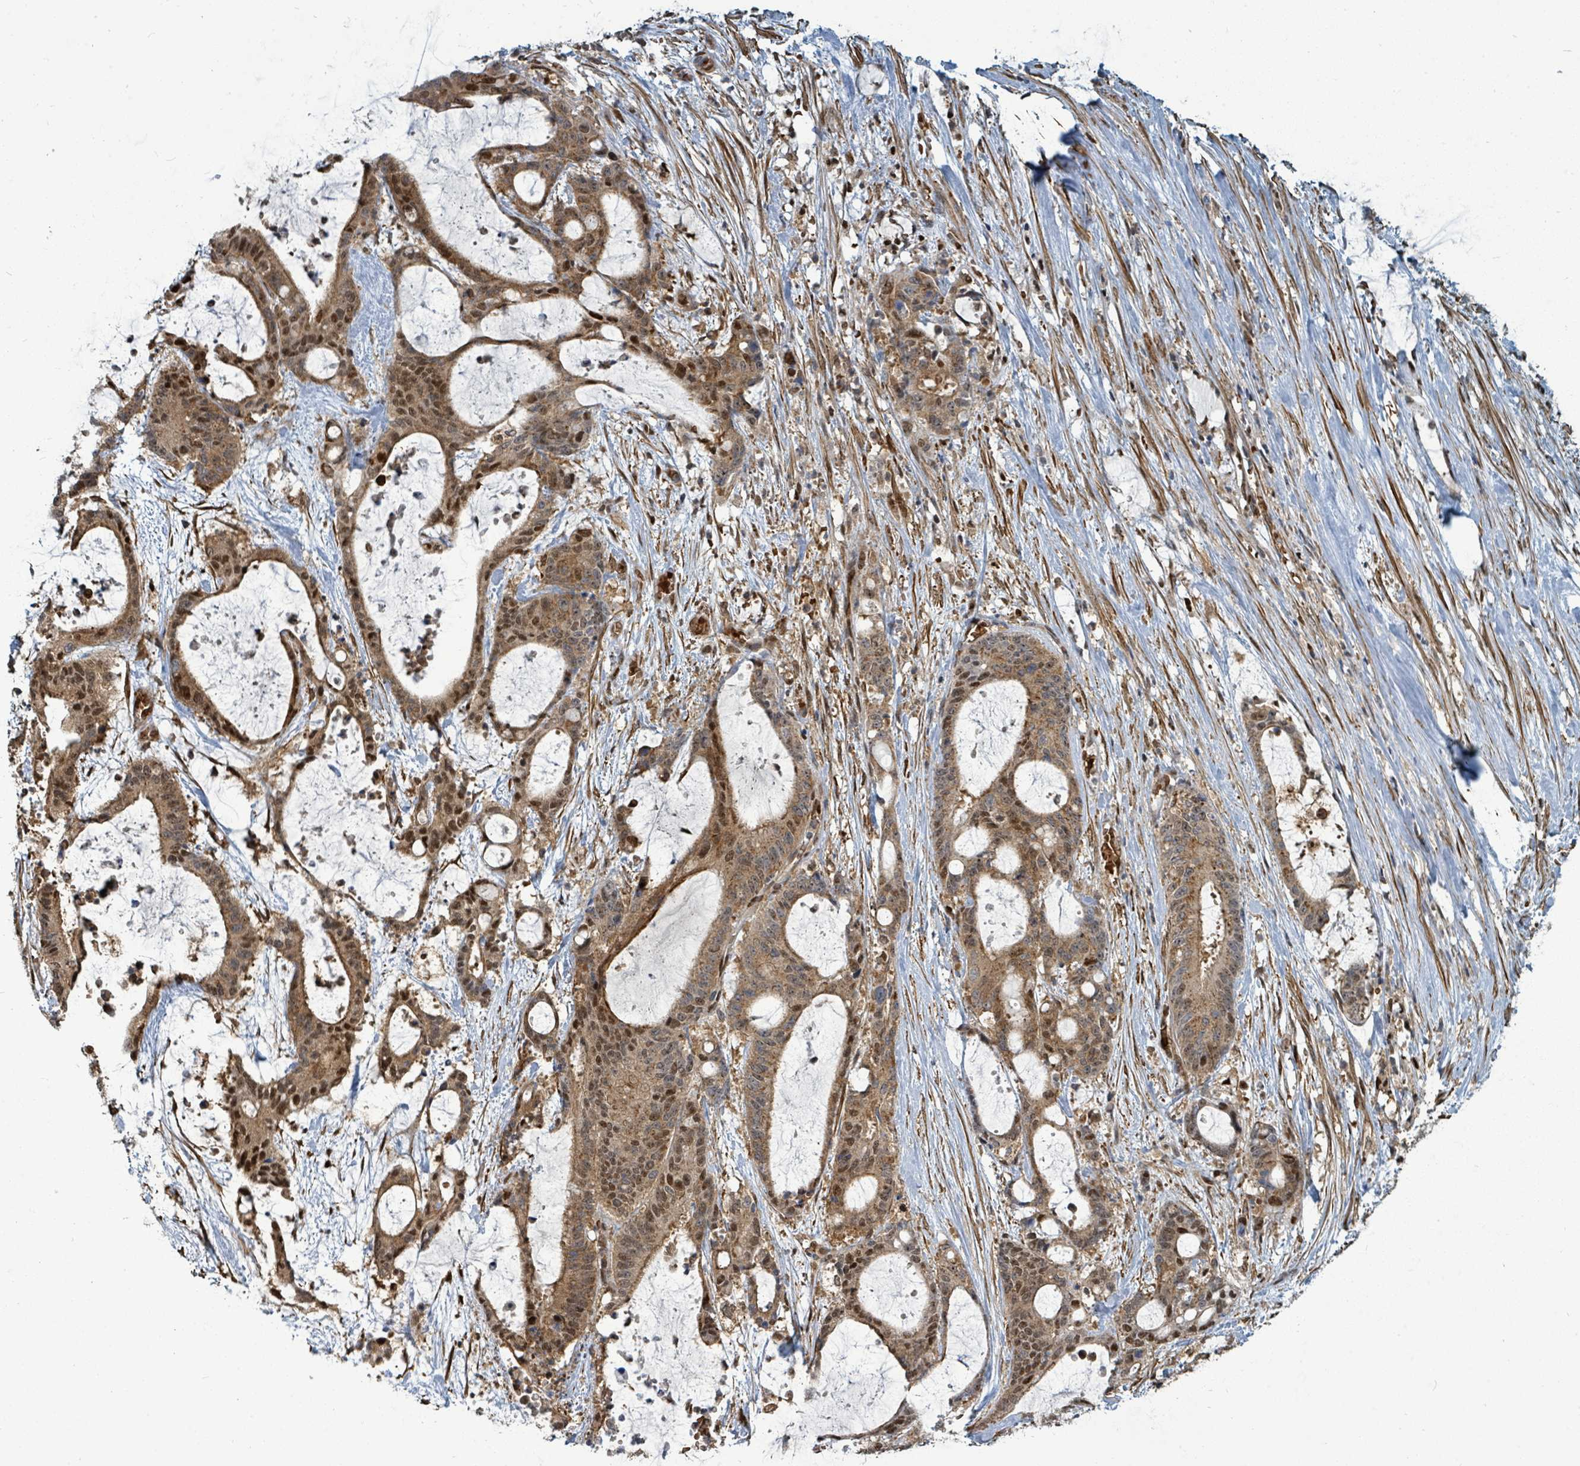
{"staining": {"intensity": "moderate", "quantity": ">75%", "location": "cytoplasmic/membranous,nuclear"}, "tissue": "liver cancer", "cell_type": "Tumor cells", "image_type": "cancer", "snomed": [{"axis": "morphology", "description": "Normal tissue, NOS"}, {"axis": "morphology", "description": "Cholangiocarcinoma"}, {"axis": "topography", "description": "Liver"}, {"axis": "topography", "description": "Peripheral nerve tissue"}], "caption": "Immunohistochemical staining of human liver cancer exhibits medium levels of moderate cytoplasmic/membranous and nuclear staining in about >75% of tumor cells.", "gene": "TRDMT1", "patient": {"sex": "female", "age": 73}}